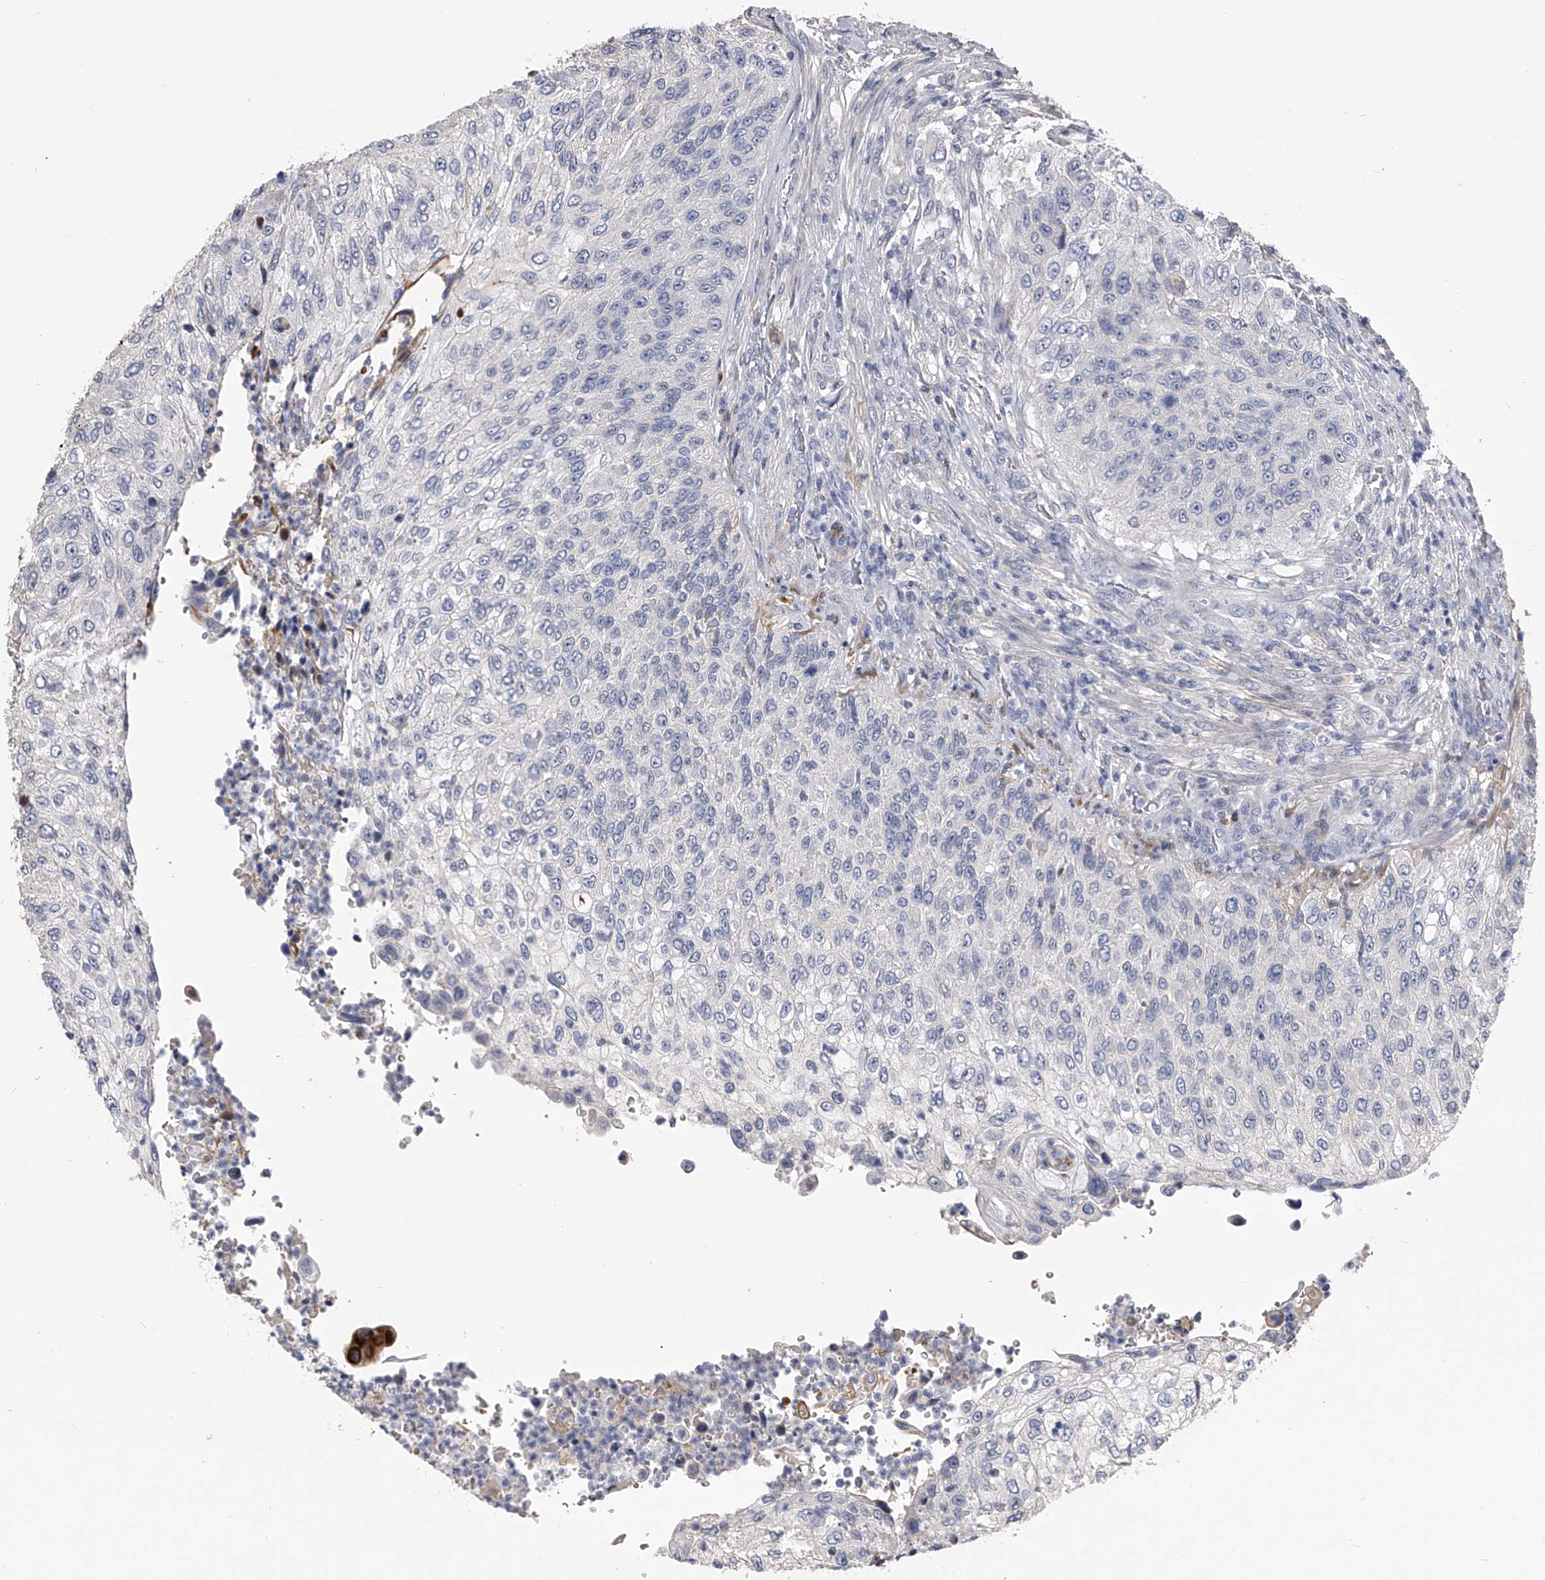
{"staining": {"intensity": "negative", "quantity": "none", "location": "none"}, "tissue": "urothelial cancer", "cell_type": "Tumor cells", "image_type": "cancer", "snomed": [{"axis": "morphology", "description": "Urothelial carcinoma, High grade"}, {"axis": "topography", "description": "Urinary bladder"}], "caption": "The immunohistochemistry micrograph has no significant positivity in tumor cells of urothelial cancer tissue.", "gene": "MDN1", "patient": {"sex": "female", "age": 60}}